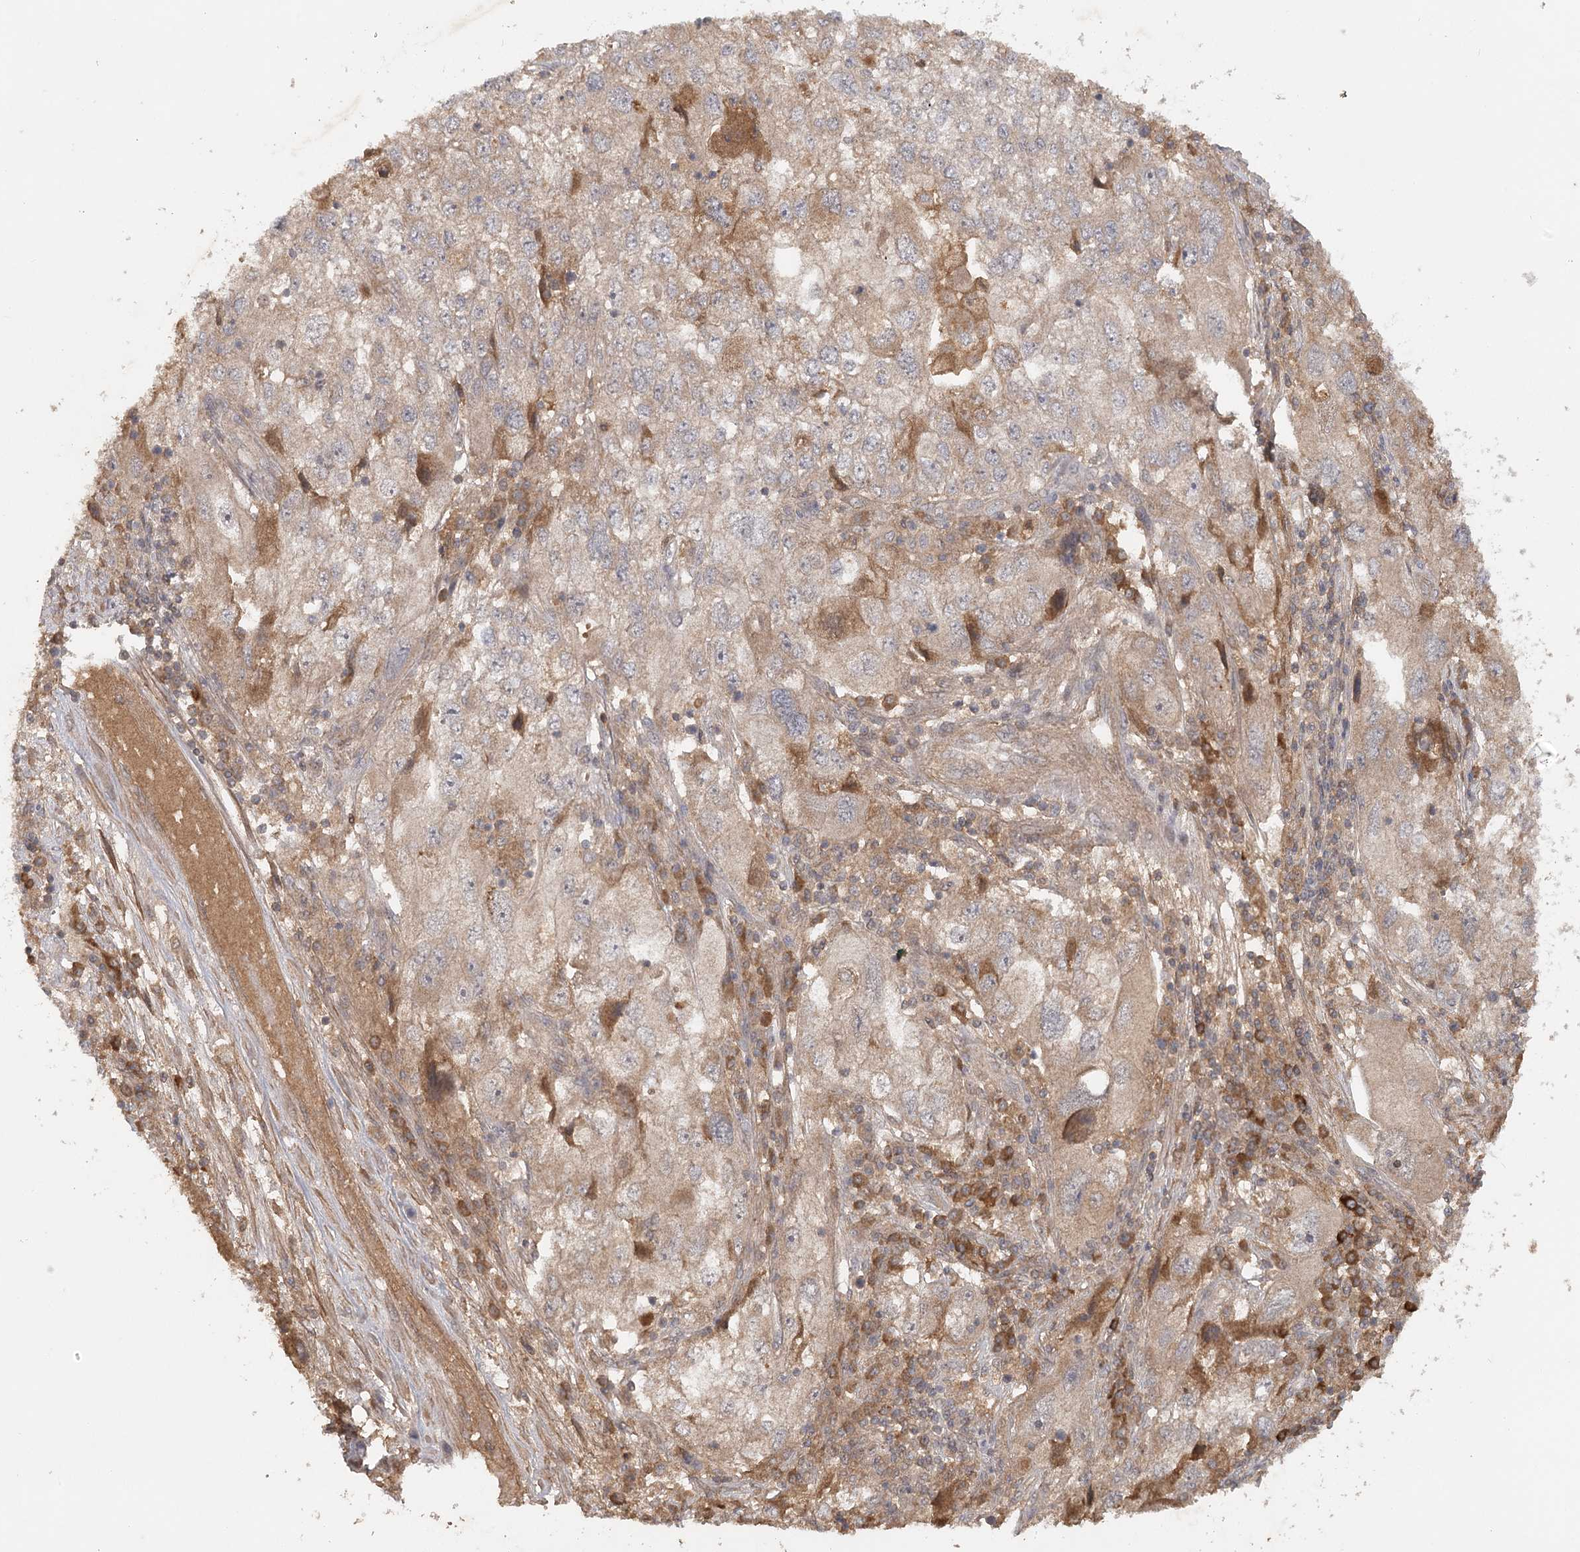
{"staining": {"intensity": "weak", "quantity": ">75%", "location": "cytoplasmic/membranous"}, "tissue": "endometrial cancer", "cell_type": "Tumor cells", "image_type": "cancer", "snomed": [{"axis": "morphology", "description": "Adenocarcinoma, NOS"}, {"axis": "topography", "description": "Endometrium"}], "caption": "Weak cytoplasmic/membranous protein positivity is identified in approximately >75% of tumor cells in endometrial adenocarcinoma.", "gene": "ARL13A", "patient": {"sex": "female", "age": 49}}